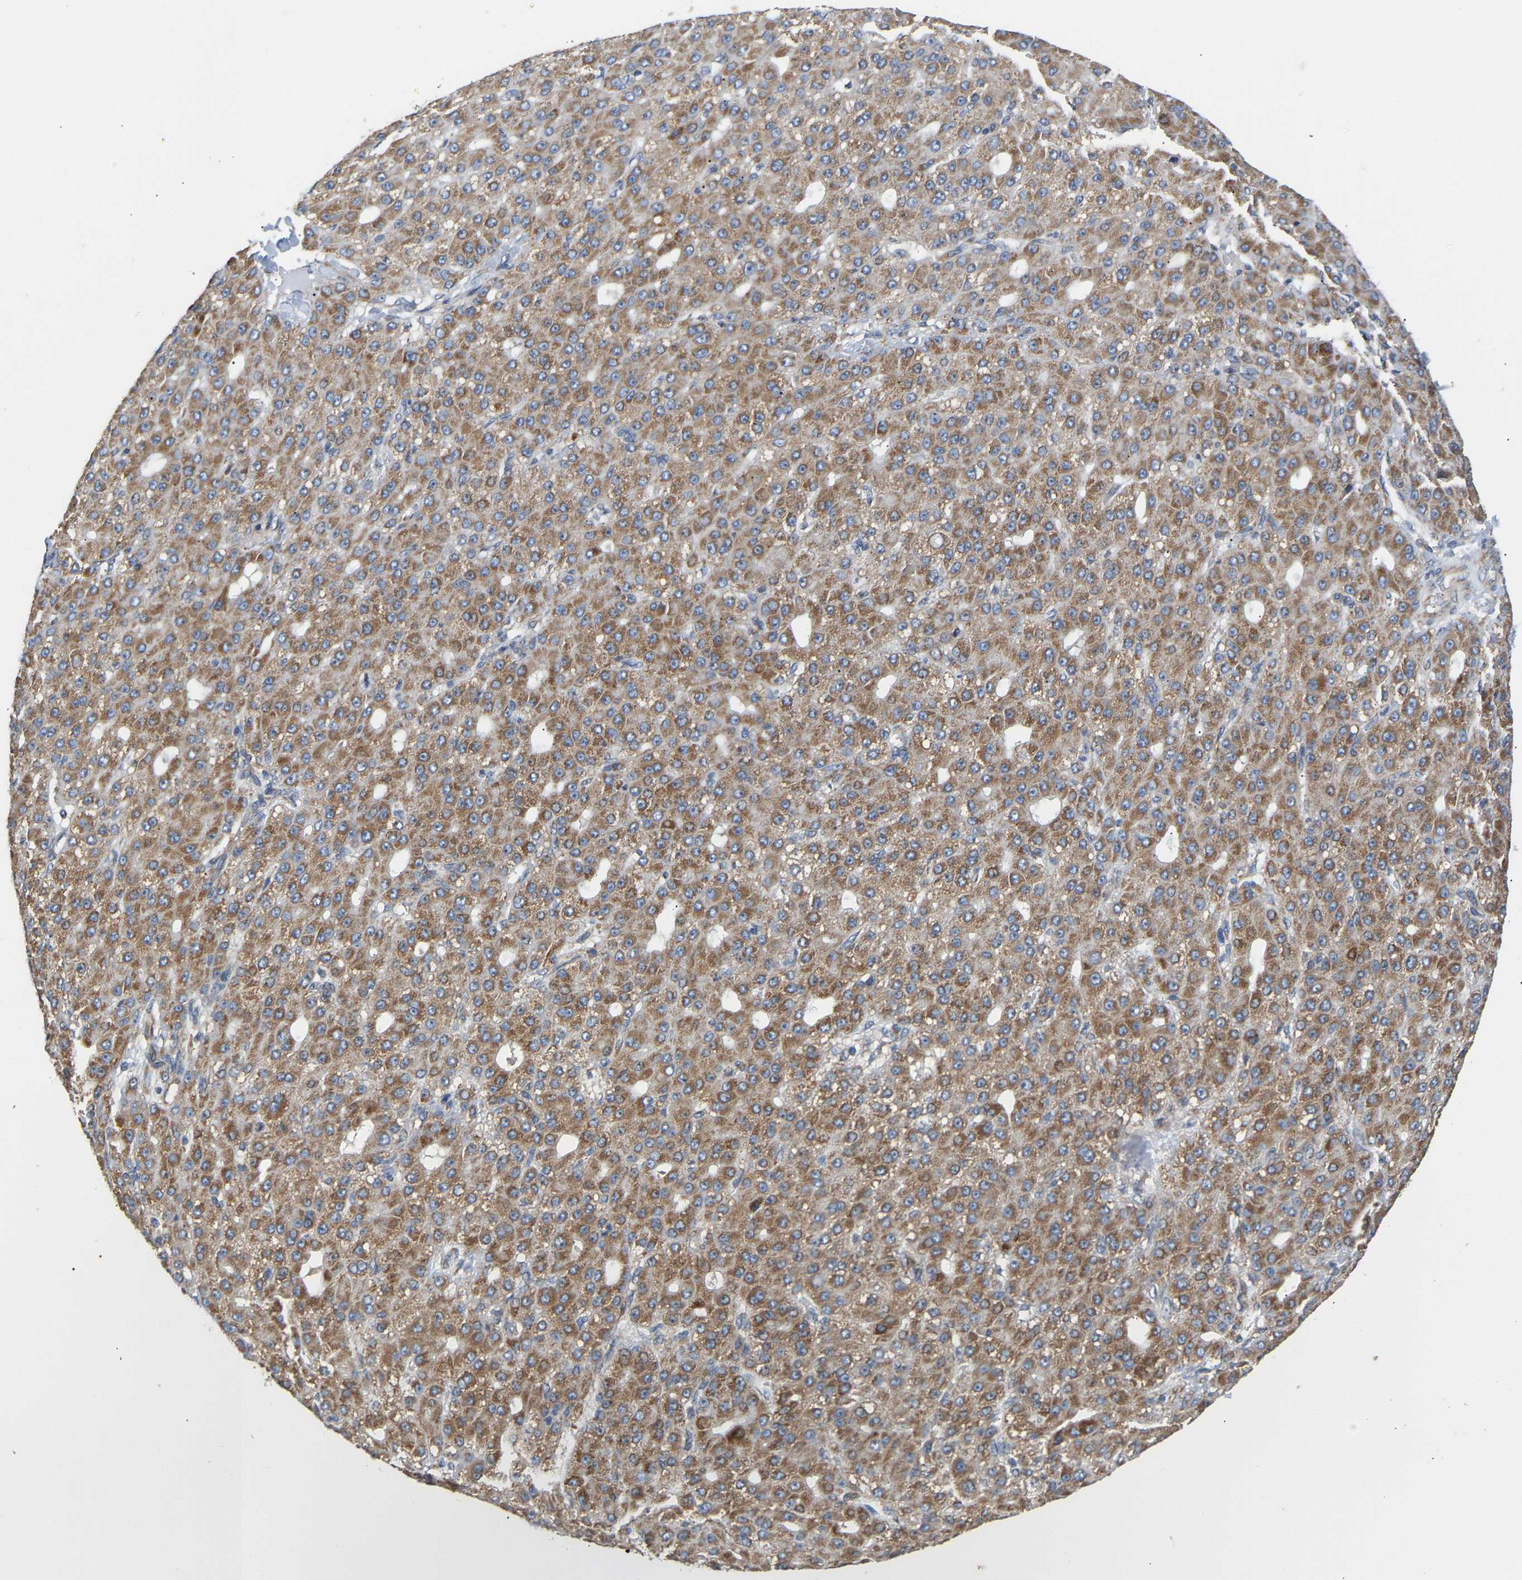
{"staining": {"intensity": "moderate", "quantity": ">75%", "location": "cytoplasmic/membranous"}, "tissue": "liver cancer", "cell_type": "Tumor cells", "image_type": "cancer", "snomed": [{"axis": "morphology", "description": "Carcinoma, Hepatocellular, NOS"}, {"axis": "topography", "description": "Liver"}], "caption": "Brown immunohistochemical staining in human hepatocellular carcinoma (liver) shows moderate cytoplasmic/membranous positivity in about >75% of tumor cells. The protein is stained brown, and the nuclei are stained in blue (DAB IHC with brightfield microscopy, high magnification).", "gene": "TMEM168", "patient": {"sex": "male", "age": 67}}